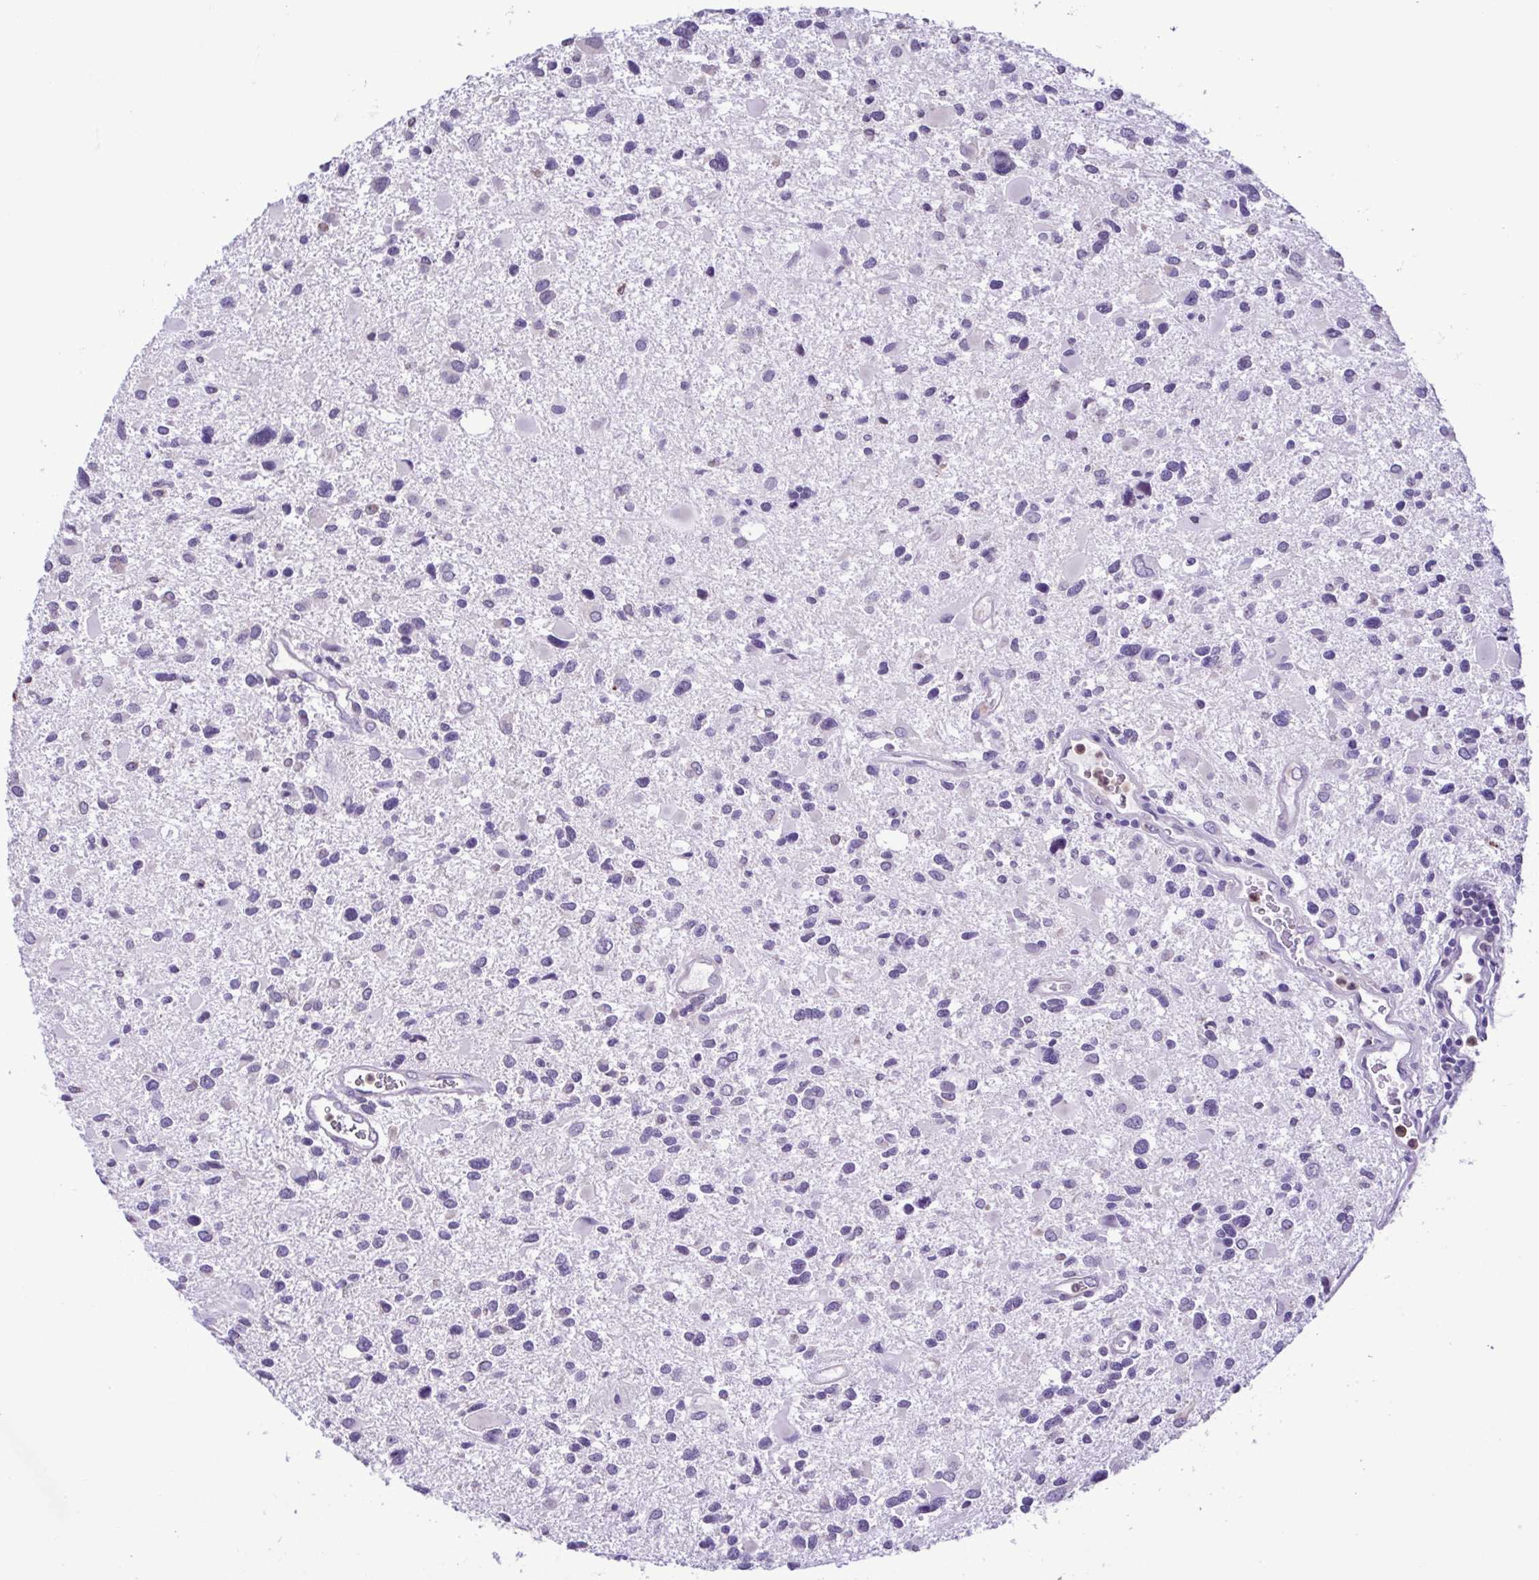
{"staining": {"intensity": "negative", "quantity": "none", "location": "none"}, "tissue": "glioma", "cell_type": "Tumor cells", "image_type": "cancer", "snomed": [{"axis": "morphology", "description": "Glioma, malignant, Low grade"}, {"axis": "topography", "description": "Brain"}], "caption": "IHC of human glioma reveals no expression in tumor cells.", "gene": "CBY2", "patient": {"sex": "female", "age": 32}}